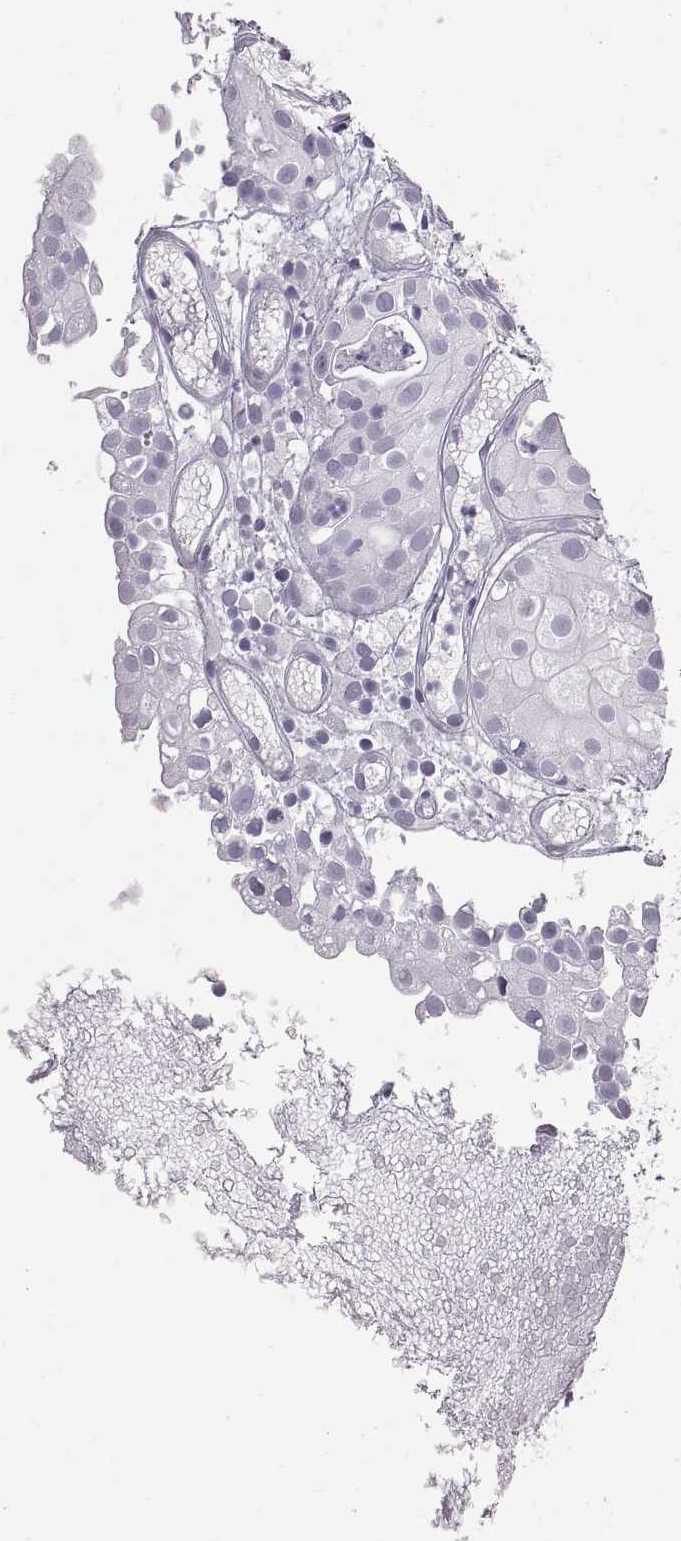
{"staining": {"intensity": "negative", "quantity": "none", "location": "none"}, "tissue": "prostate cancer", "cell_type": "Tumor cells", "image_type": "cancer", "snomed": [{"axis": "morphology", "description": "Adenocarcinoma, High grade"}, {"axis": "topography", "description": "Prostate"}], "caption": "DAB immunohistochemical staining of human prostate cancer exhibits no significant expression in tumor cells.", "gene": "WFDC8", "patient": {"sex": "male", "age": 79}}